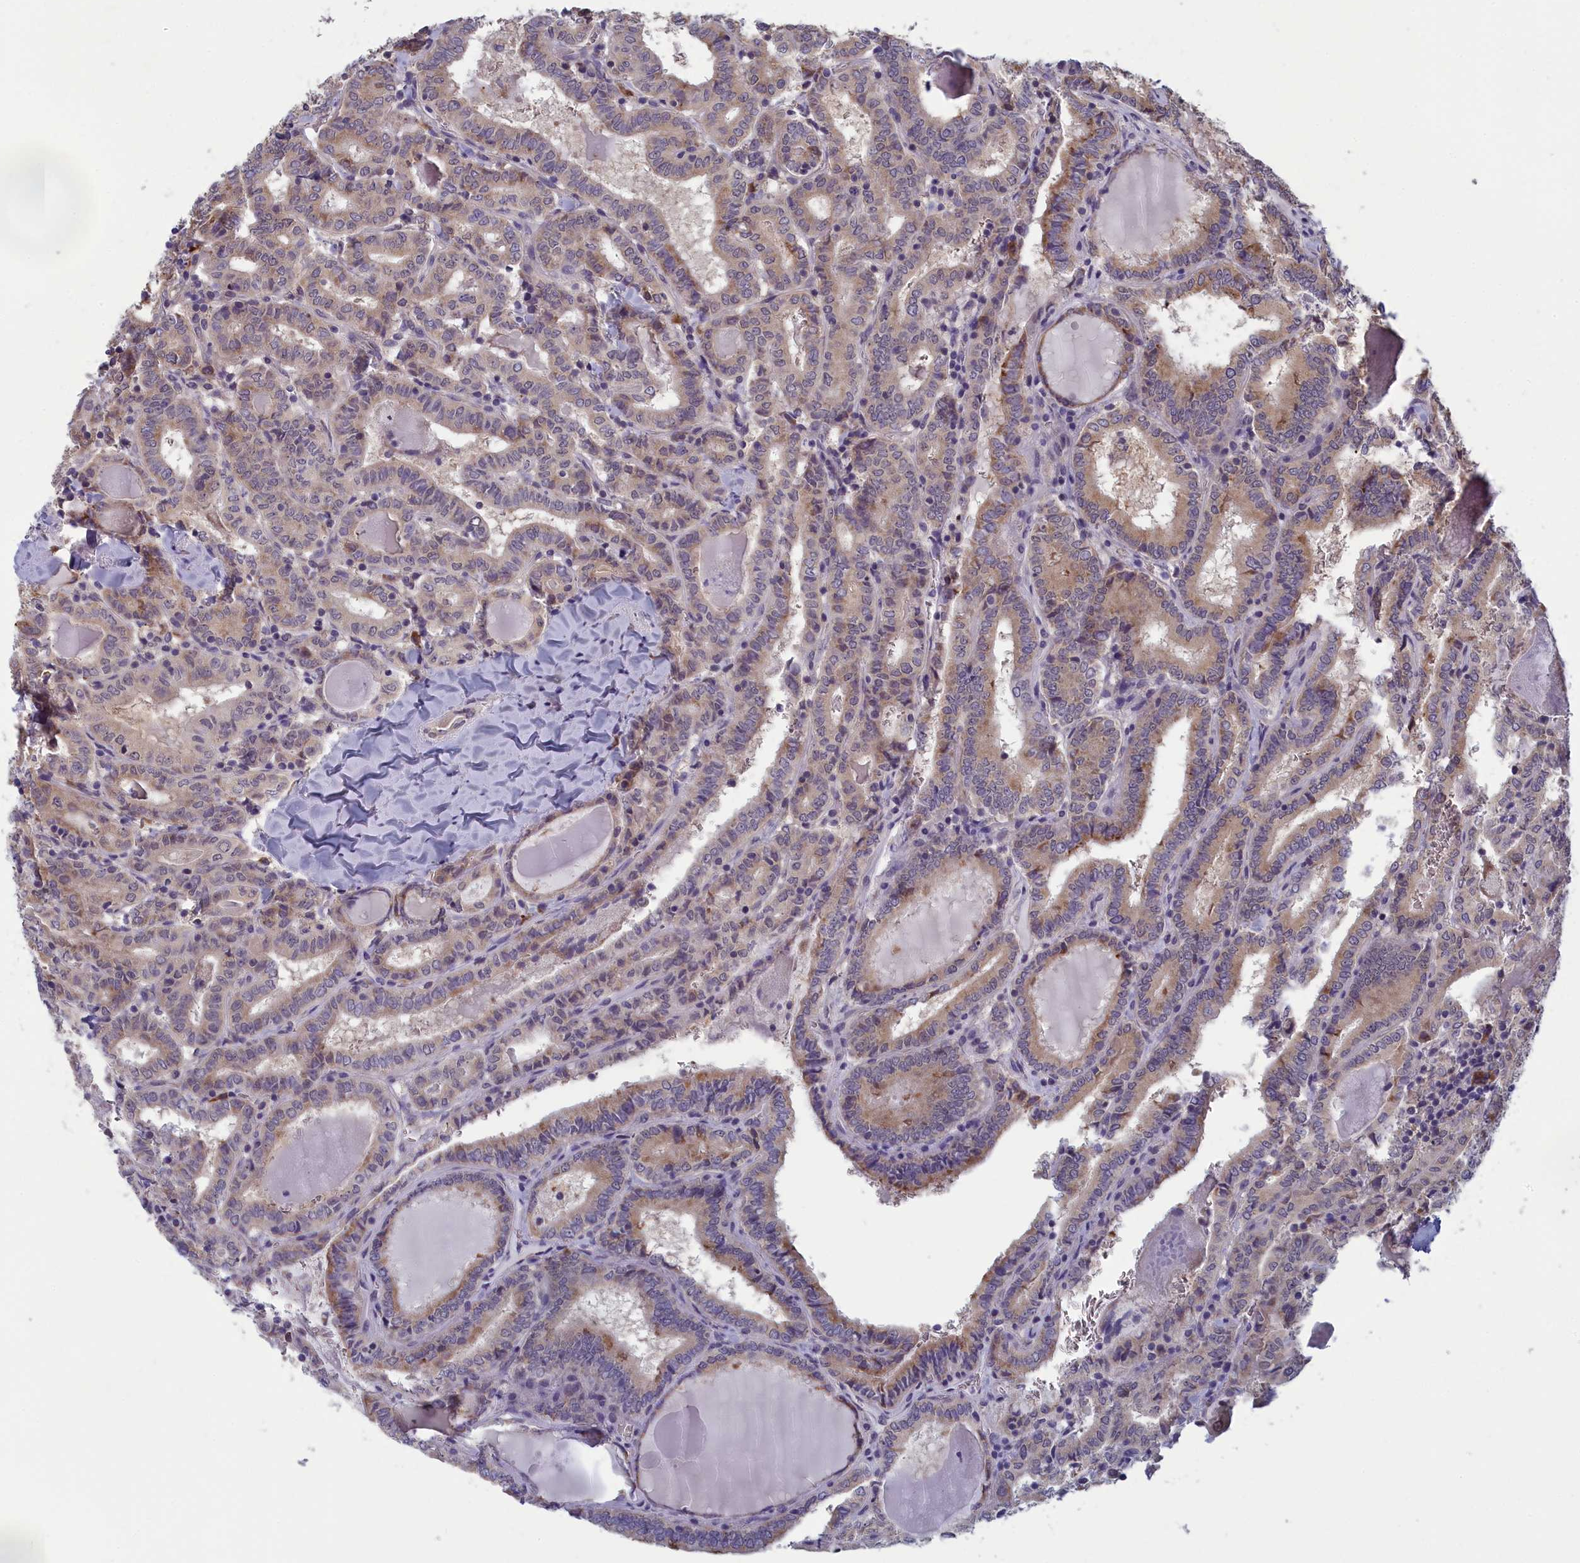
{"staining": {"intensity": "moderate", "quantity": "25%-75%", "location": "cytoplasmic/membranous"}, "tissue": "thyroid cancer", "cell_type": "Tumor cells", "image_type": "cancer", "snomed": [{"axis": "morphology", "description": "Papillary adenocarcinoma, NOS"}, {"axis": "topography", "description": "Thyroid gland"}], "caption": "This micrograph shows immunohistochemistry (IHC) staining of human thyroid cancer, with medium moderate cytoplasmic/membranous staining in about 25%-75% of tumor cells.", "gene": "MRI1", "patient": {"sex": "female", "age": 72}}